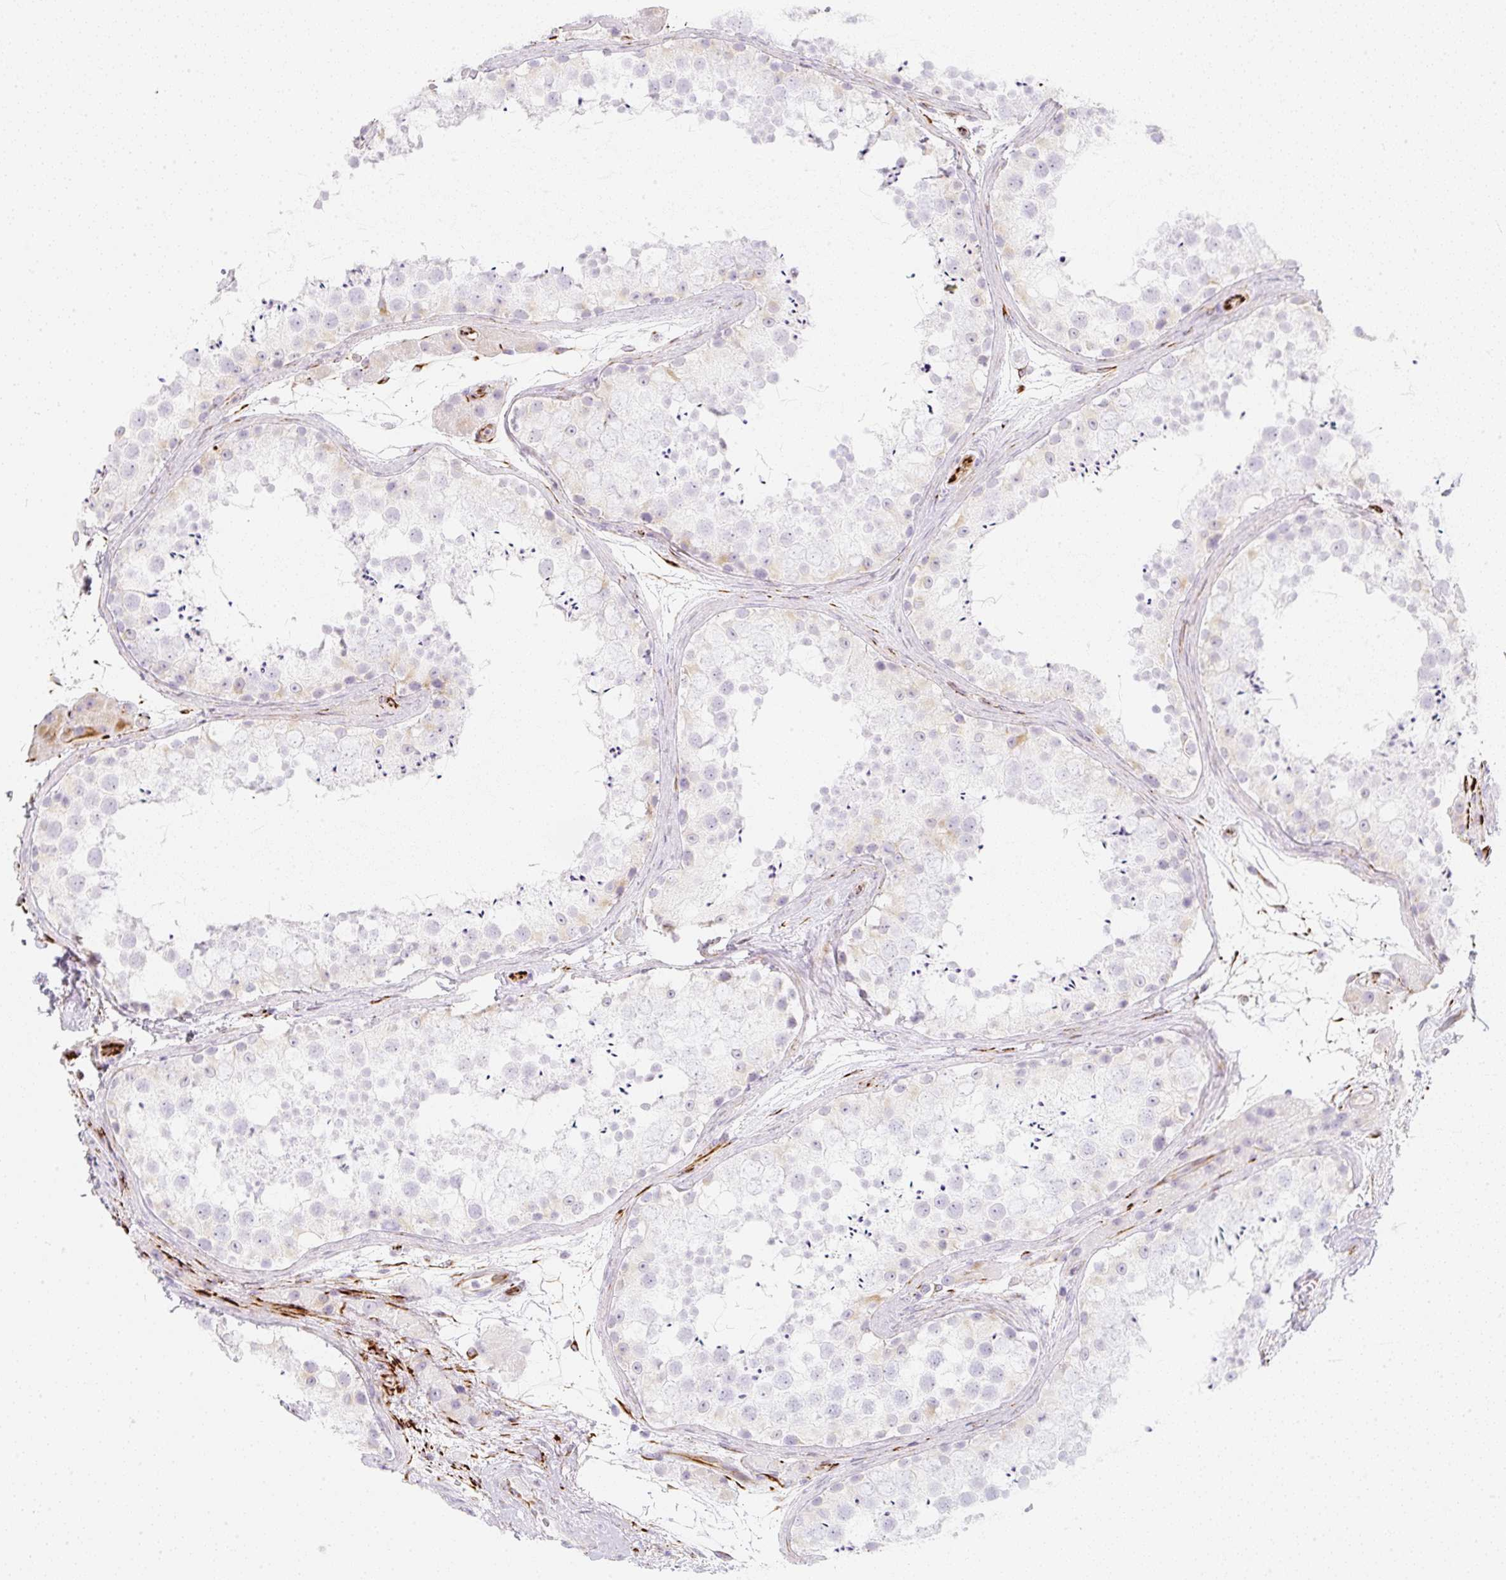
{"staining": {"intensity": "negative", "quantity": "none", "location": "none"}, "tissue": "testis", "cell_type": "Cells in seminiferous ducts", "image_type": "normal", "snomed": [{"axis": "morphology", "description": "Normal tissue, NOS"}, {"axis": "topography", "description": "Testis"}], "caption": "DAB (3,3'-diaminobenzidine) immunohistochemical staining of benign human testis exhibits no significant positivity in cells in seminiferous ducts. (DAB immunohistochemistry (IHC) visualized using brightfield microscopy, high magnification).", "gene": "ZNF689", "patient": {"sex": "male", "age": 41}}